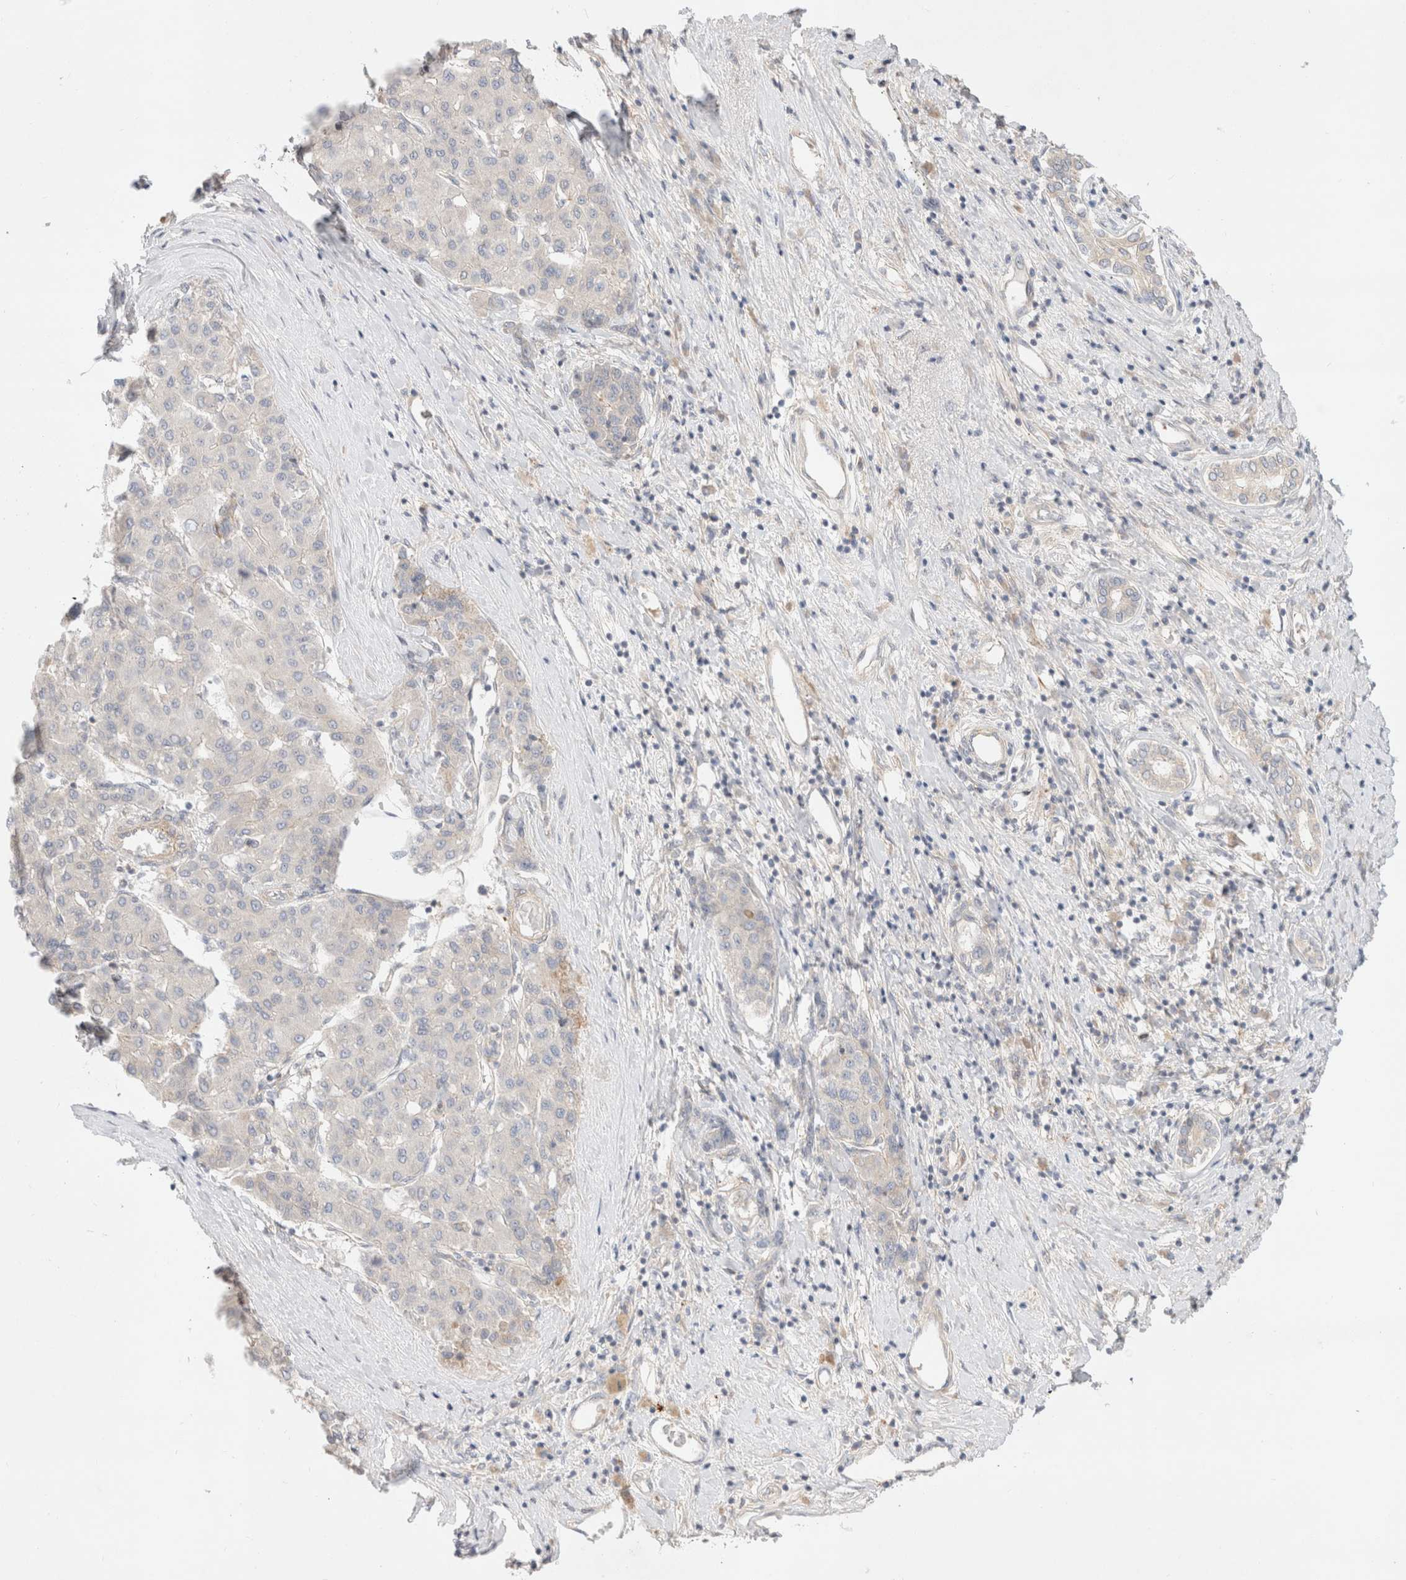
{"staining": {"intensity": "negative", "quantity": "none", "location": "none"}, "tissue": "liver cancer", "cell_type": "Tumor cells", "image_type": "cancer", "snomed": [{"axis": "morphology", "description": "Carcinoma, Hepatocellular, NOS"}, {"axis": "topography", "description": "Liver"}], "caption": "Protein analysis of hepatocellular carcinoma (liver) exhibits no significant staining in tumor cells. (Immunohistochemistry (ihc), brightfield microscopy, high magnification).", "gene": "MARK3", "patient": {"sex": "male", "age": 65}}